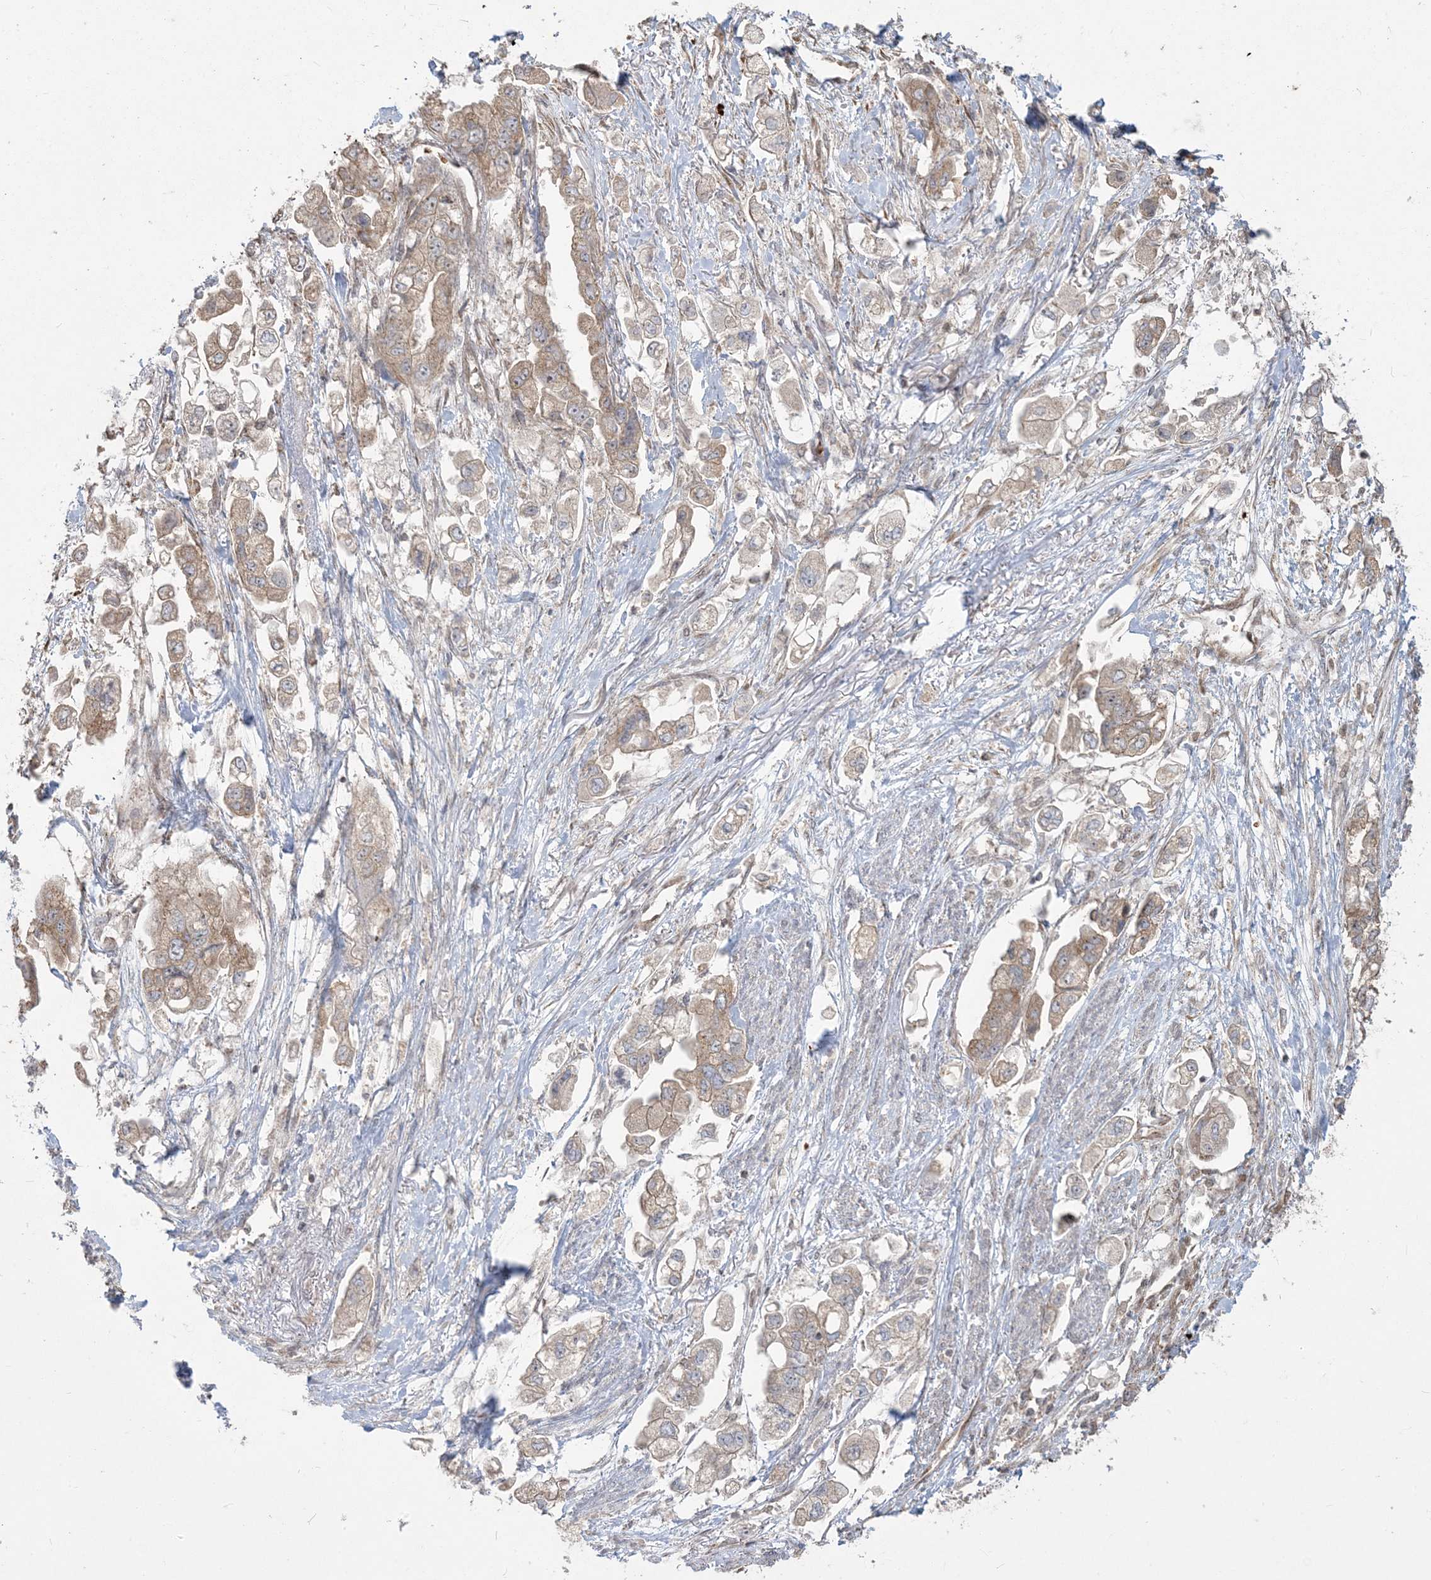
{"staining": {"intensity": "weak", "quantity": ">75%", "location": "cytoplasmic/membranous"}, "tissue": "stomach cancer", "cell_type": "Tumor cells", "image_type": "cancer", "snomed": [{"axis": "morphology", "description": "Adenocarcinoma, NOS"}, {"axis": "topography", "description": "Stomach"}], "caption": "IHC micrograph of human stomach adenocarcinoma stained for a protein (brown), which shows low levels of weak cytoplasmic/membranous positivity in approximately >75% of tumor cells.", "gene": "ABCF3", "patient": {"sex": "male", "age": 62}}